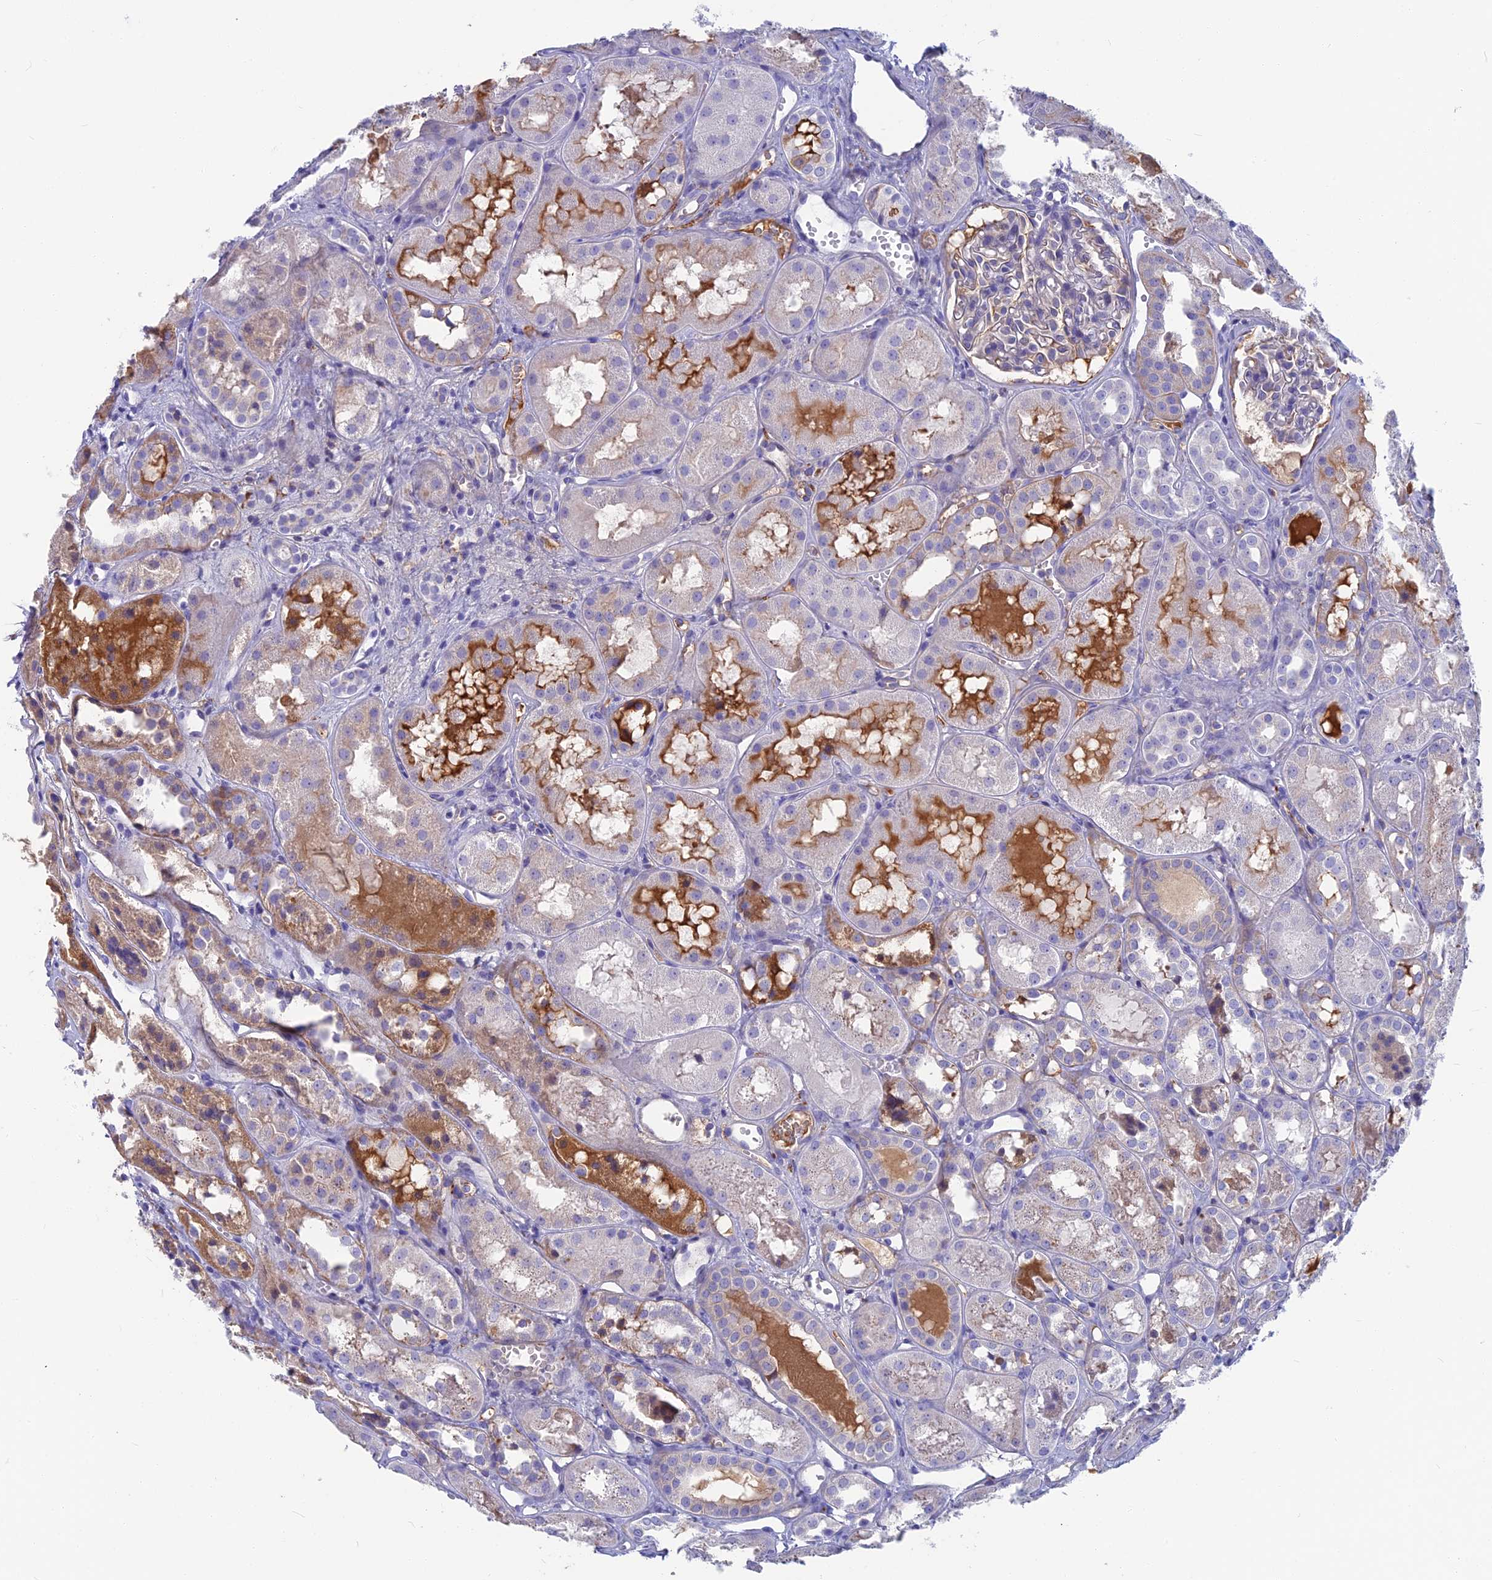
{"staining": {"intensity": "negative", "quantity": "none", "location": "none"}, "tissue": "kidney", "cell_type": "Cells in glomeruli", "image_type": "normal", "snomed": [{"axis": "morphology", "description": "Normal tissue, NOS"}, {"axis": "topography", "description": "Kidney"}], "caption": "Immunohistochemistry of benign kidney shows no expression in cells in glomeruli. (DAB (3,3'-diaminobenzidine) immunohistochemistry (IHC), high magnification).", "gene": "SNAP91", "patient": {"sex": "male", "age": 16}}